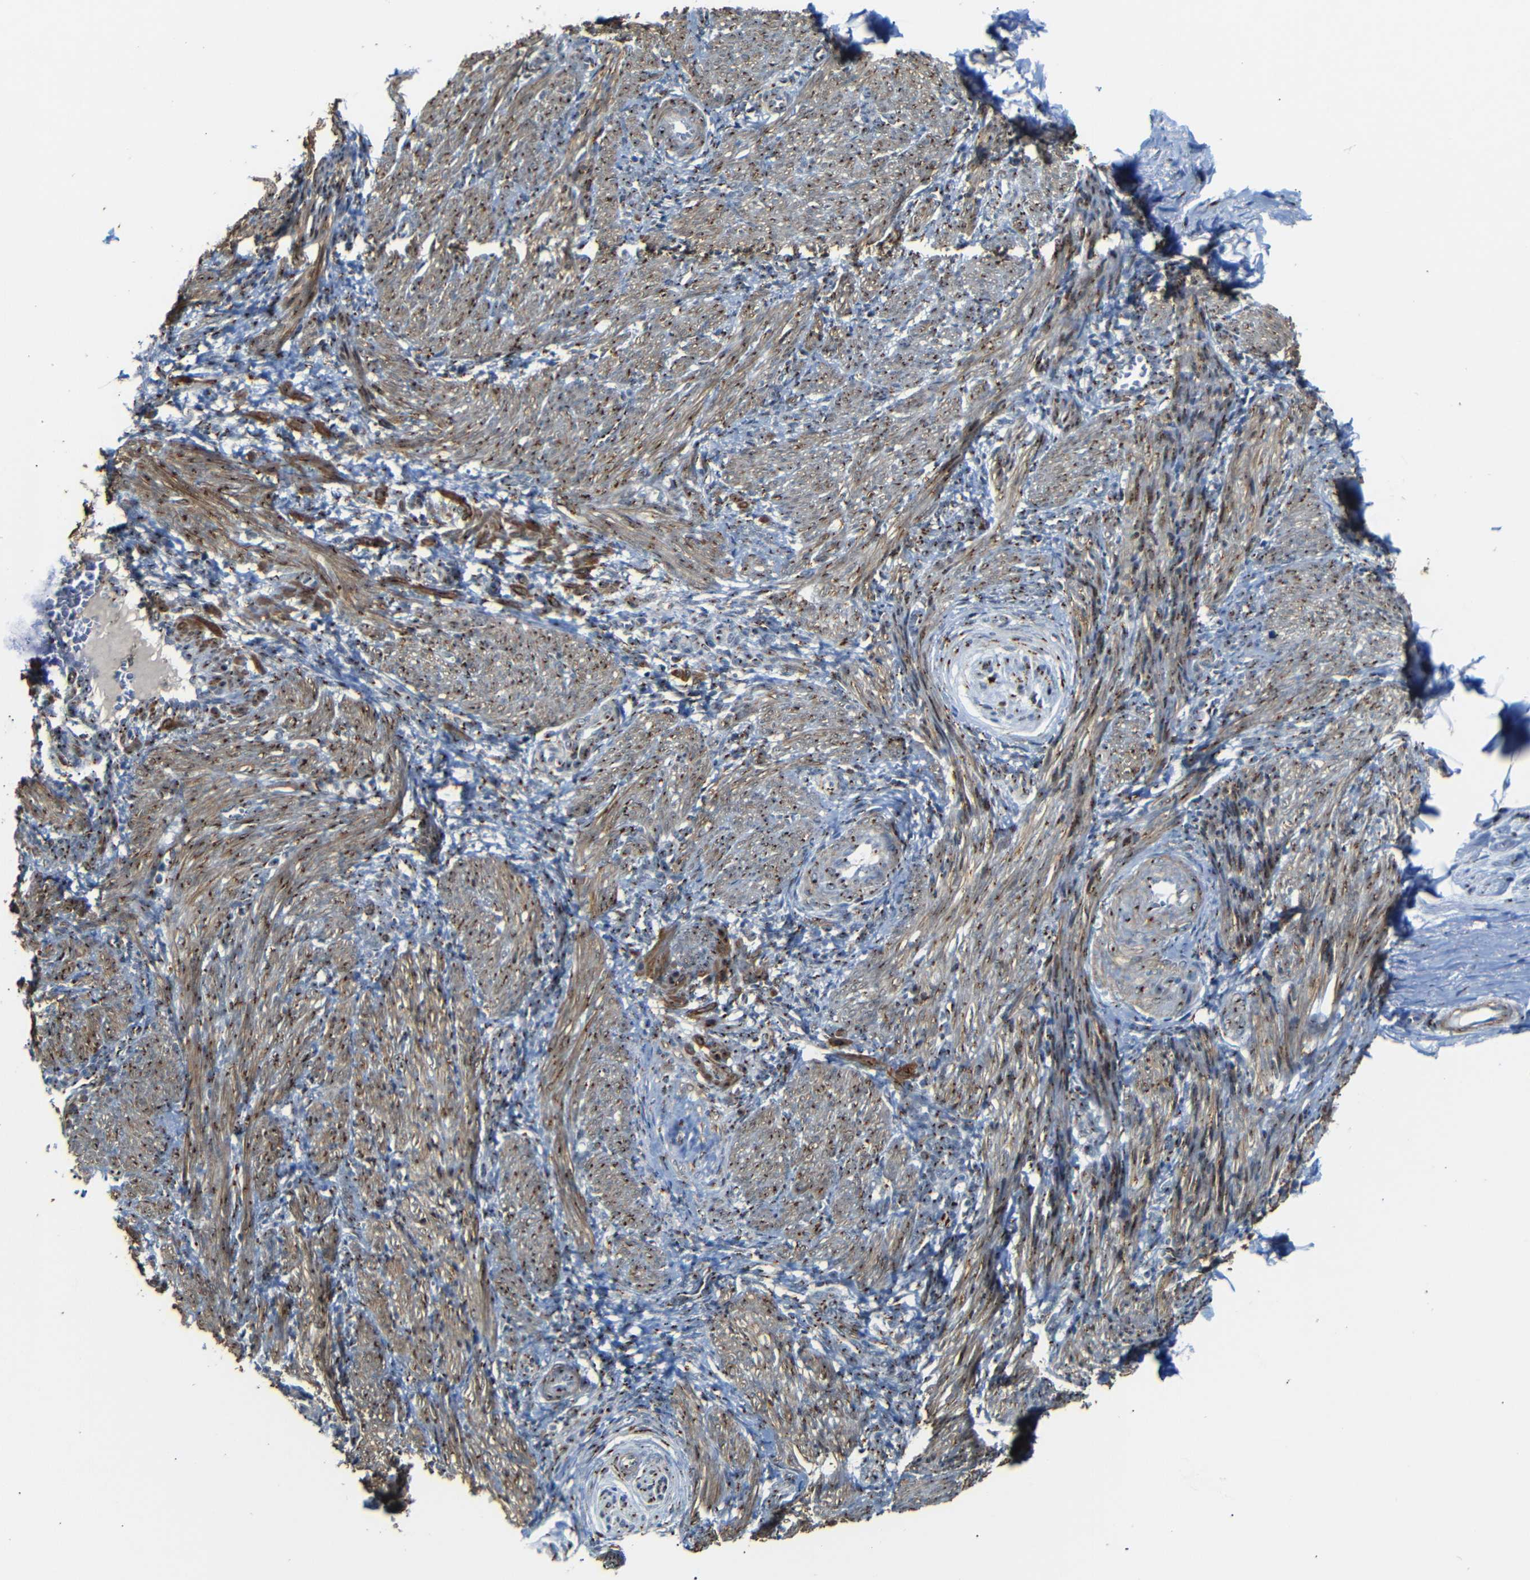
{"staining": {"intensity": "moderate", "quantity": ">75%", "location": "cytoplasmic/membranous"}, "tissue": "smooth muscle", "cell_type": "Smooth muscle cells", "image_type": "normal", "snomed": [{"axis": "morphology", "description": "Normal tissue, NOS"}, {"axis": "topography", "description": "Endometrium"}], "caption": "High-magnification brightfield microscopy of benign smooth muscle stained with DAB (3,3'-diaminobenzidine) (brown) and counterstained with hematoxylin (blue). smooth muscle cells exhibit moderate cytoplasmic/membranous staining is present in approximately>75% of cells.", "gene": "TGOLN2", "patient": {"sex": "female", "age": 33}}